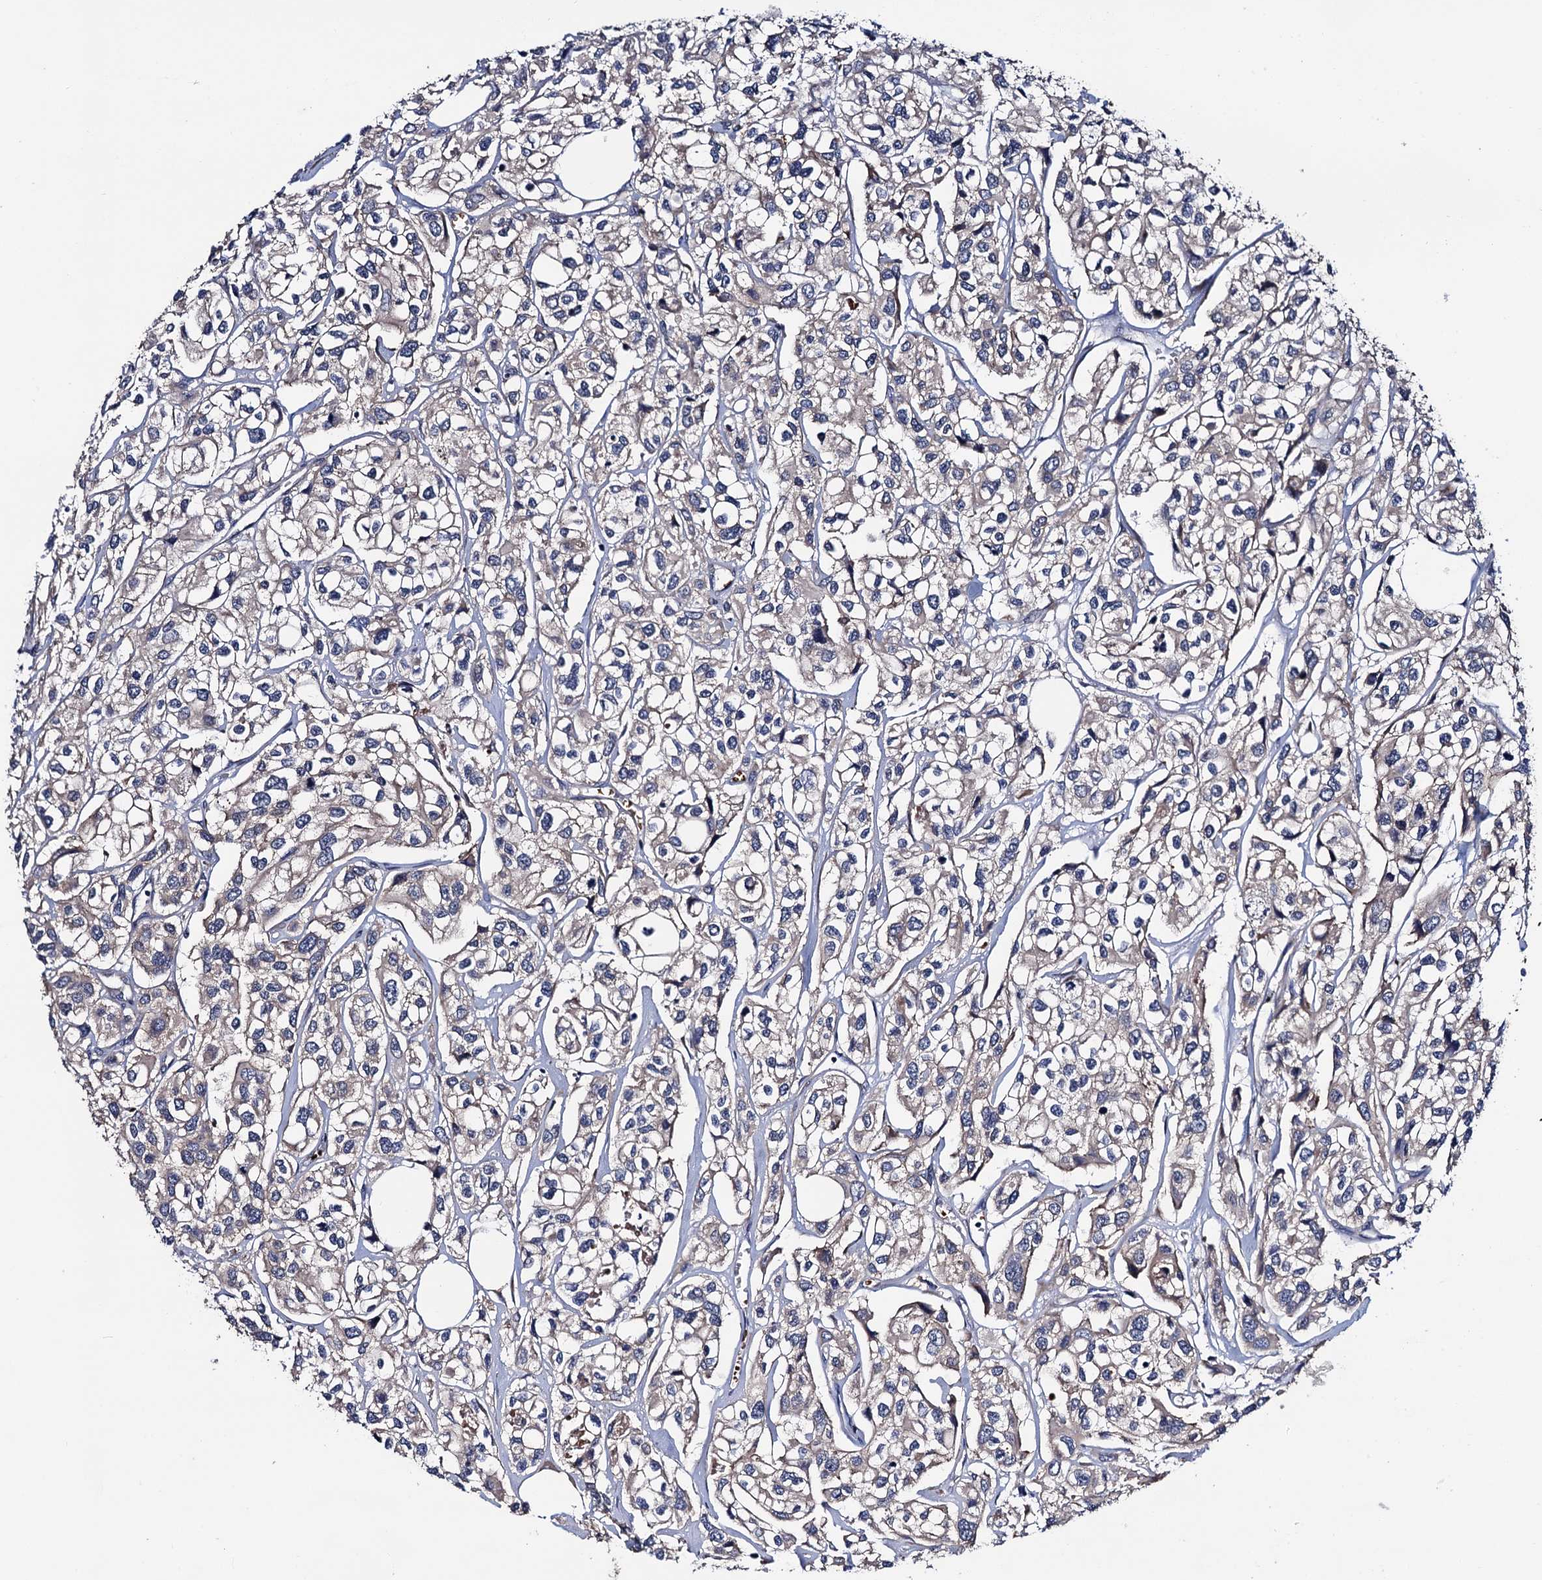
{"staining": {"intensity": "weak", "quantity": "<25%", "location": "cytoplasmic/membranous"}, "tissue": "urothelial cancer", "cell_type": "Tumor cells", "image_type": "cancer", "snomed": [{"axis": "morphology", "description": "Urothelial carcinoma, High grade"}, {"axis": "topography", "description": "Urinary bladder"}], "caption": "The immunohistochemistry photomicrograph has no significant expression in tumor cells of urothelial cancer tissue. (DAB (3,3'-diaminobenzidine) immunohistochemistry visualized using brightfield microscopy, high magnification).", "gene": "TRMT112", "patient": {"sex": "male", "age": 67}}